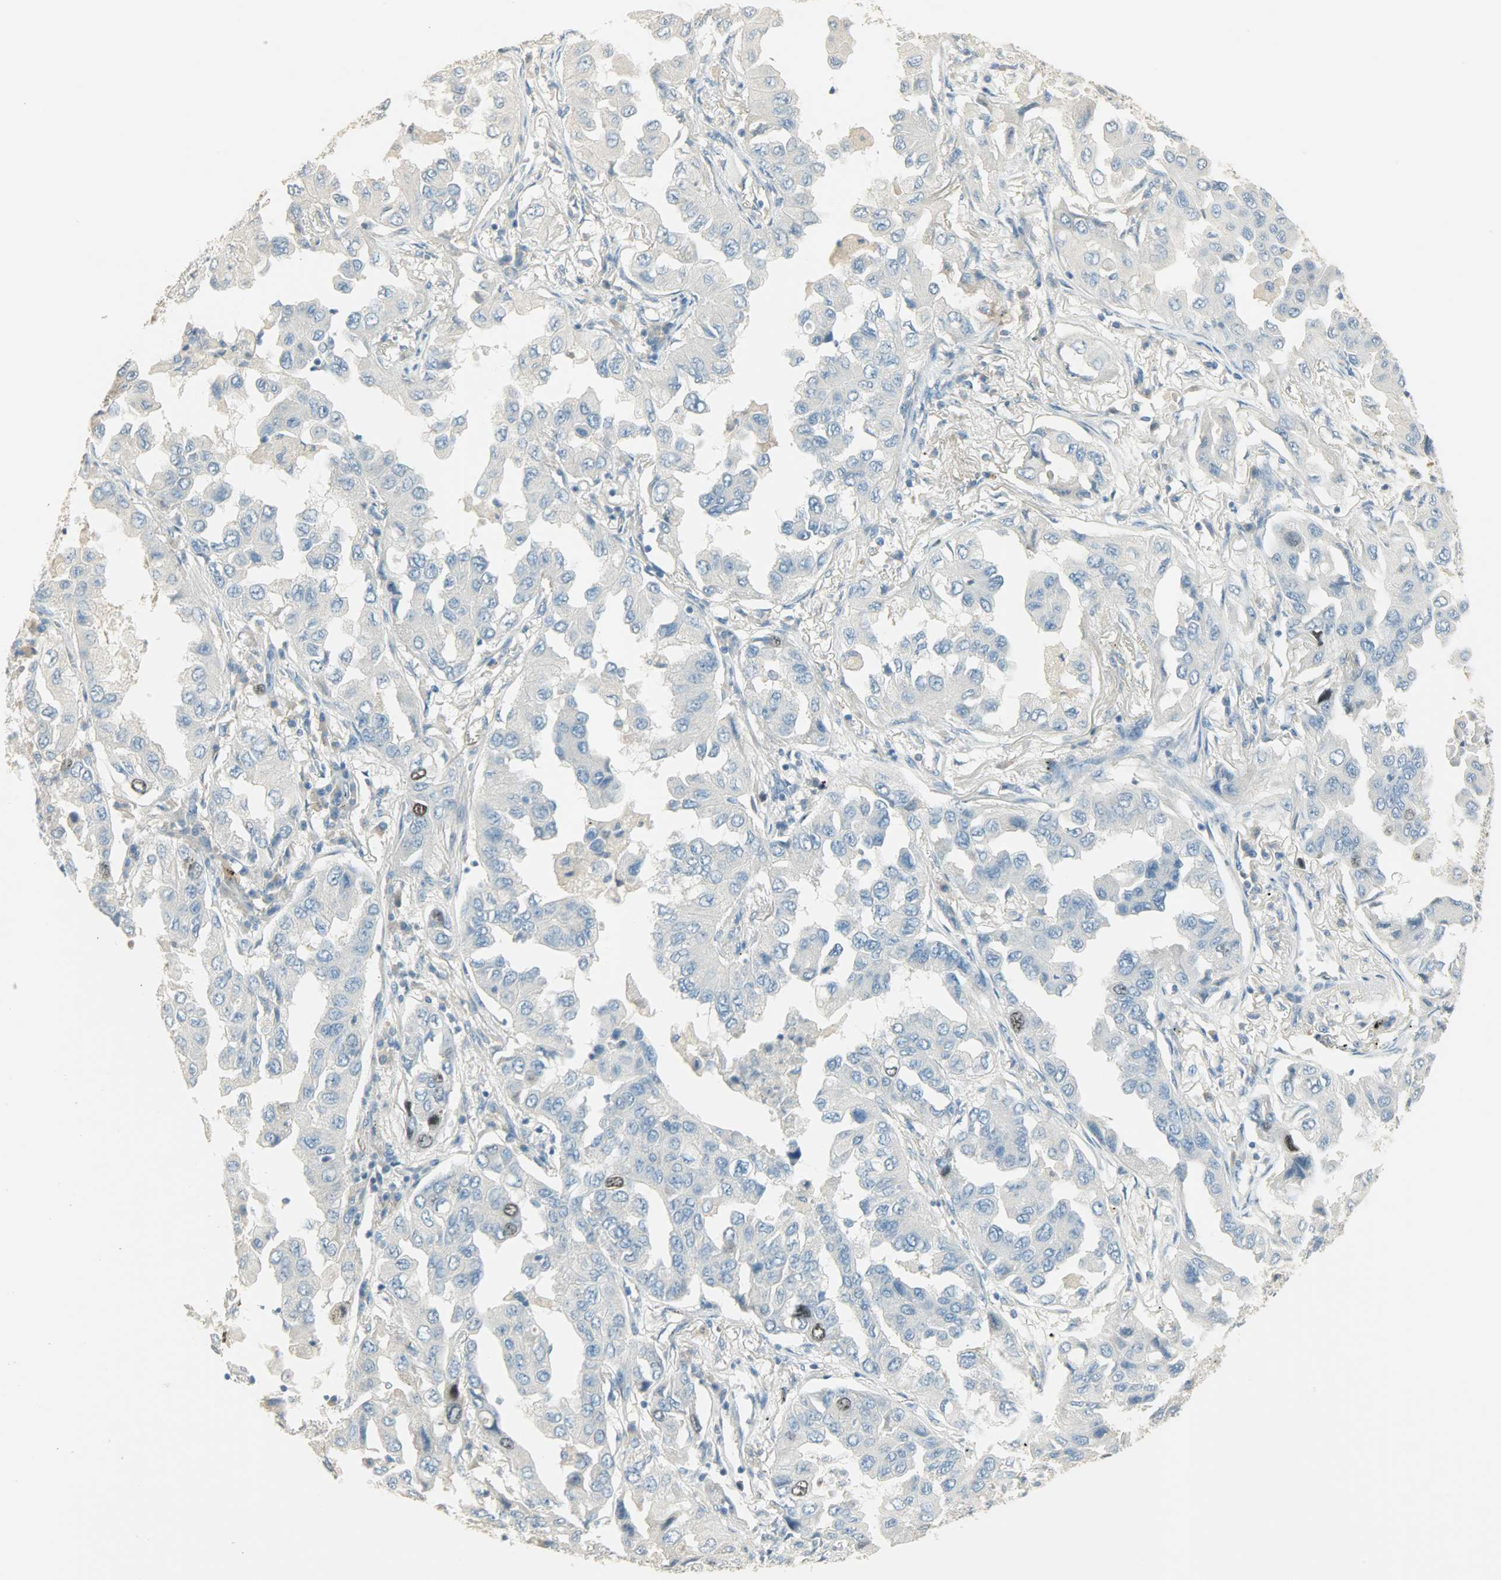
{"staining": {"intensity": "strong", "quantity": "<25%", "location": "nuclear"}, "tissue": "lung cancer", "cell_type": "Tumor cells", "image_type": "cancer", "snomed": [{"axis": "morphology", "description": "Adenocarcinoma, NOS"}, {"axis": "topography", "description": "Lung"}], "caption": "IHC photomicrograph of neoplastic tissue: lung adenocarcinoma stained using immunohistochemistry (IHC) shows medium levels of strong protein expression localized specifically in the nuclear of tumor cells, appearing as a nuclear brown color.", "gene": "TPX2", "patient": {"sex": "female", "age": 65}}